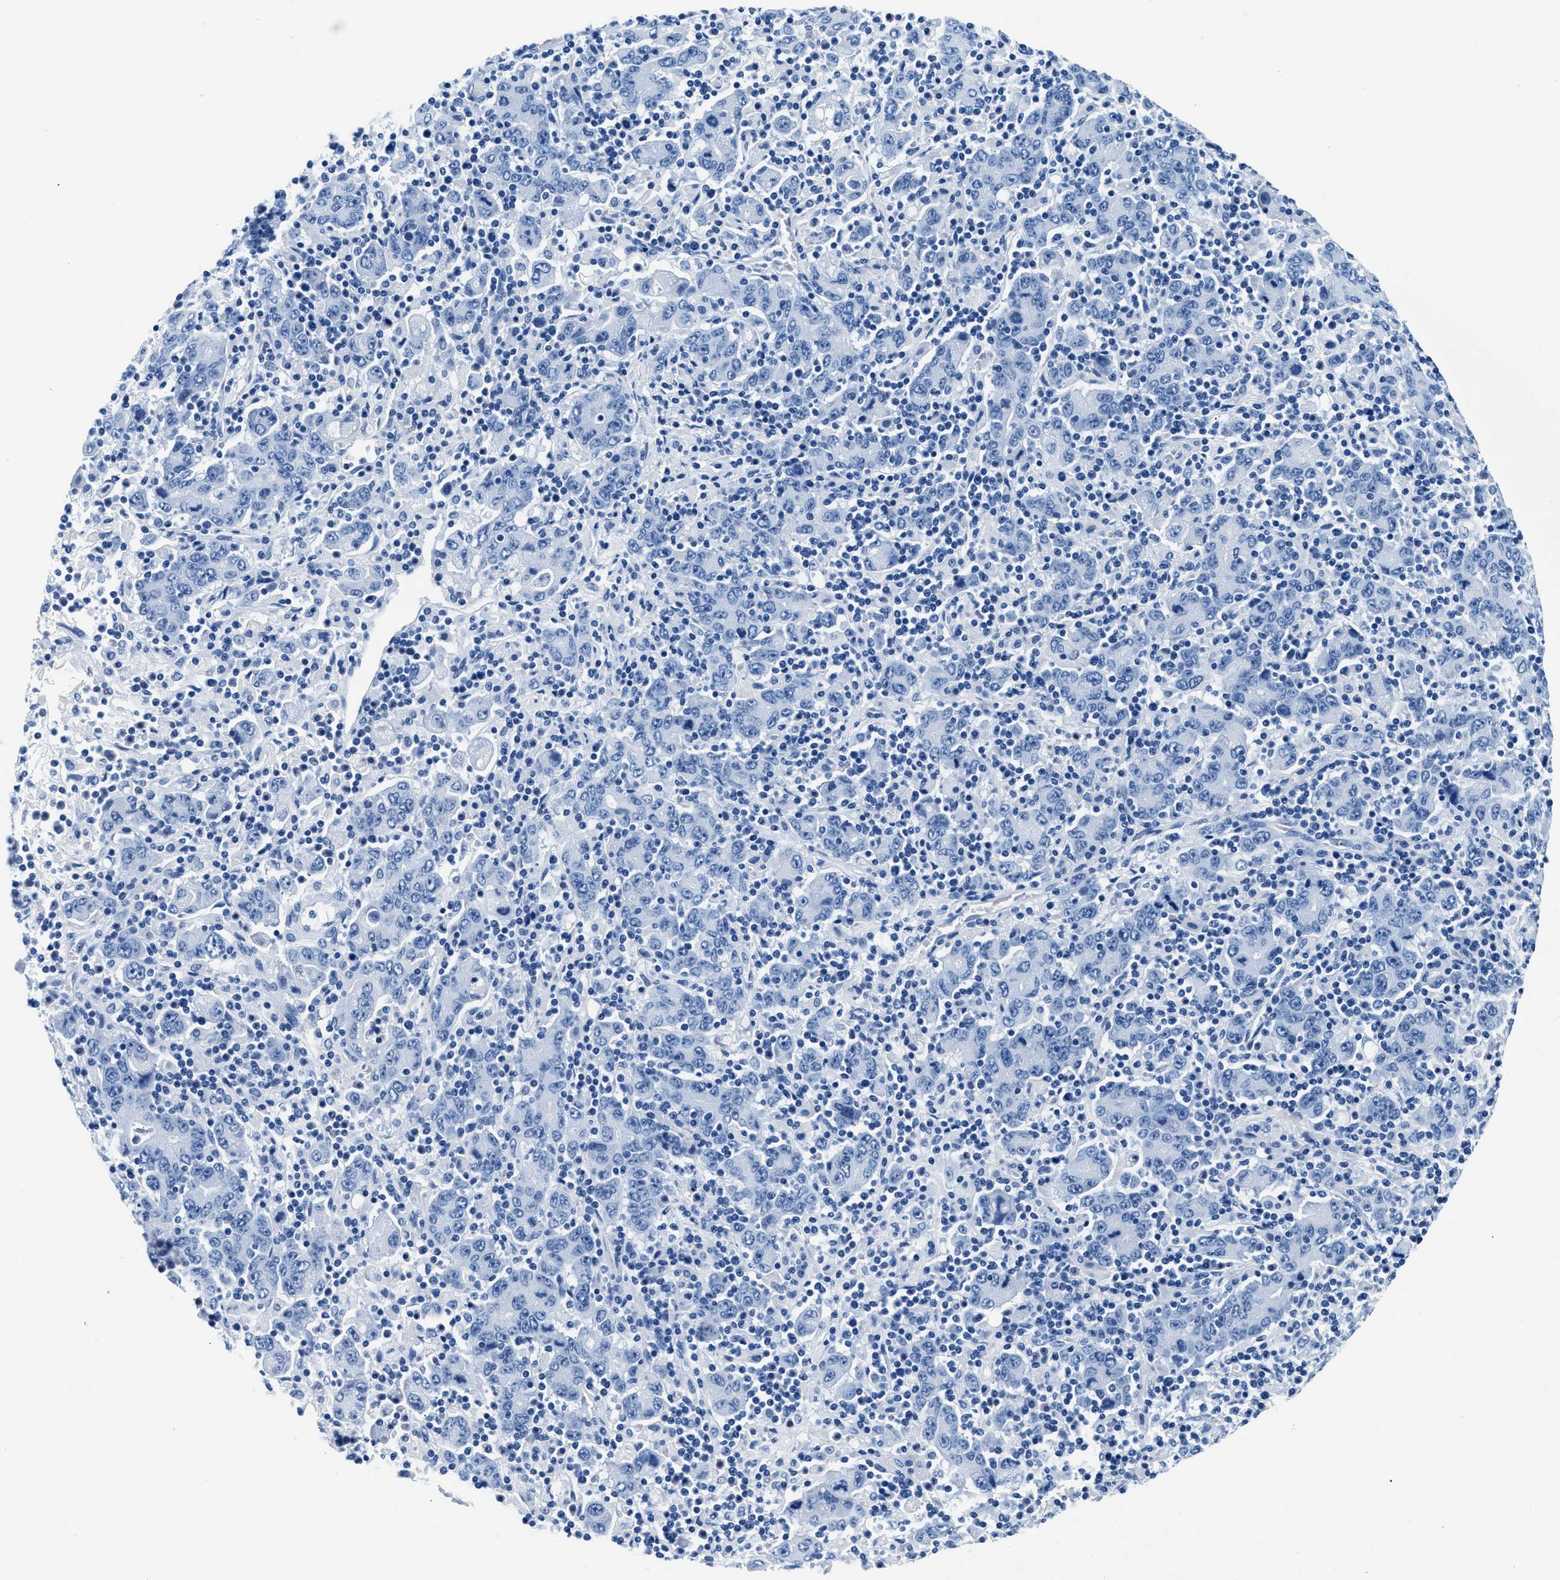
{"staining": {"intensity": "negative", "quantity": "none", "location": "none"}, "tissue": "stomach cancer", "cell_type": "Tumor cells", "image_type": "cancer", "snomed": [{"axis": "morphology", "description": "Adenocarcinoma, NOS"}, {"axis": "topography", "description": "Stomach, upper"}], "caption": "Immunohistochemical staining of human adenocarcinoma (stomach) exhibits no significant staining in tumor cells. (DAB immunohistochemistry (IHC), high magnification).", "gene": "CPS1", "patient": {"sex": "male", "age": 69}}